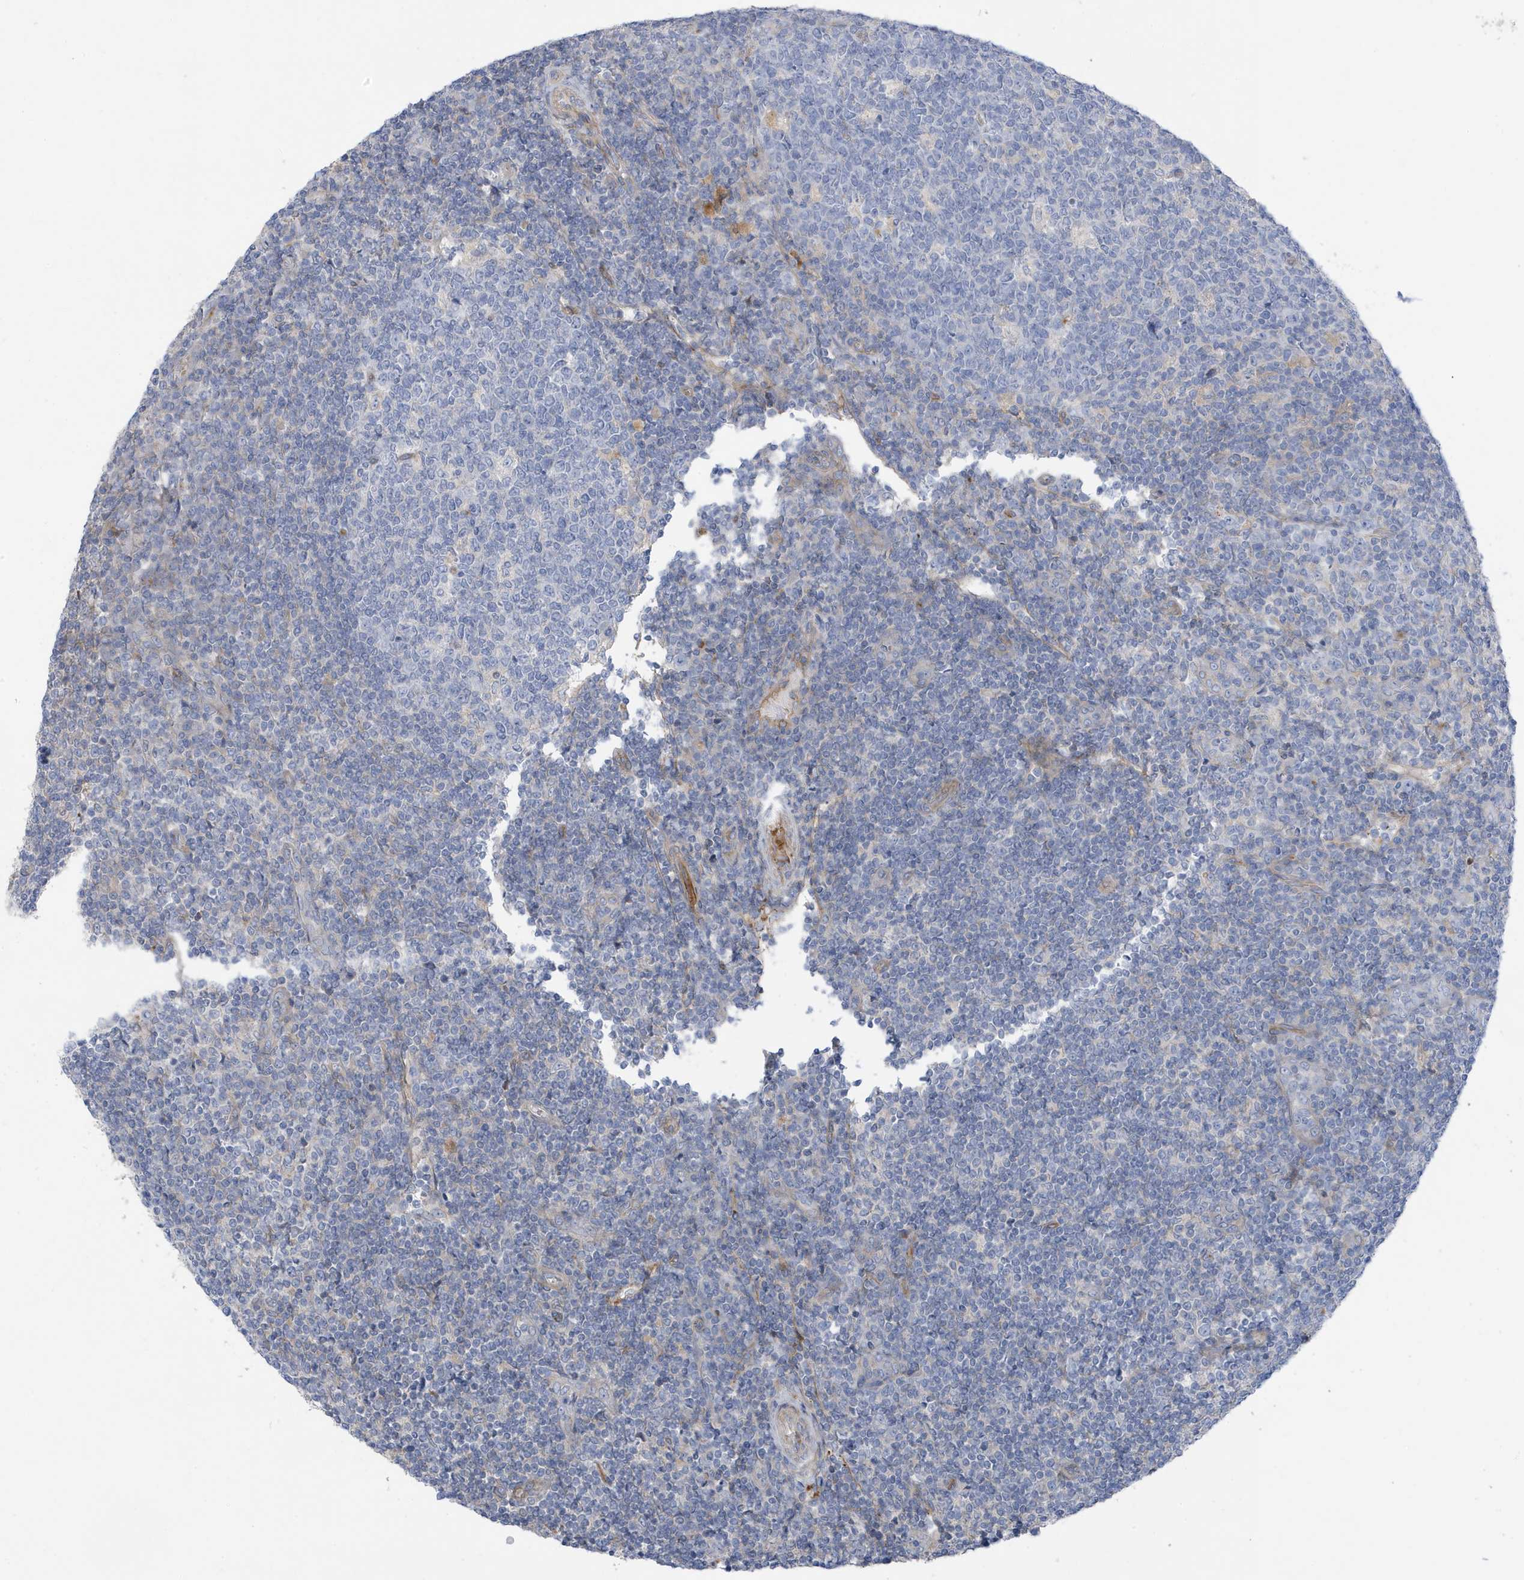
{"staining": {"intensity": "negative", "quantity": "none", "location": "none"}, "tissue": "tonsil", "cell_type": "Germinal center cells", "image_type": "normal", "snomed": [{"axis": "morphology", "description": "Normal tissue, NOS"}, {"axis": "topography", "description": "Tonsil"}], "caption": "Immunohistochemistry (IHC) of unremarkable tonsil demonstrates no expression in germinal center cells. (DAB immunohistochemistry, high magnification).", "gene": "ATP13A5", "patient": {"sex": "female", "age": 19}}